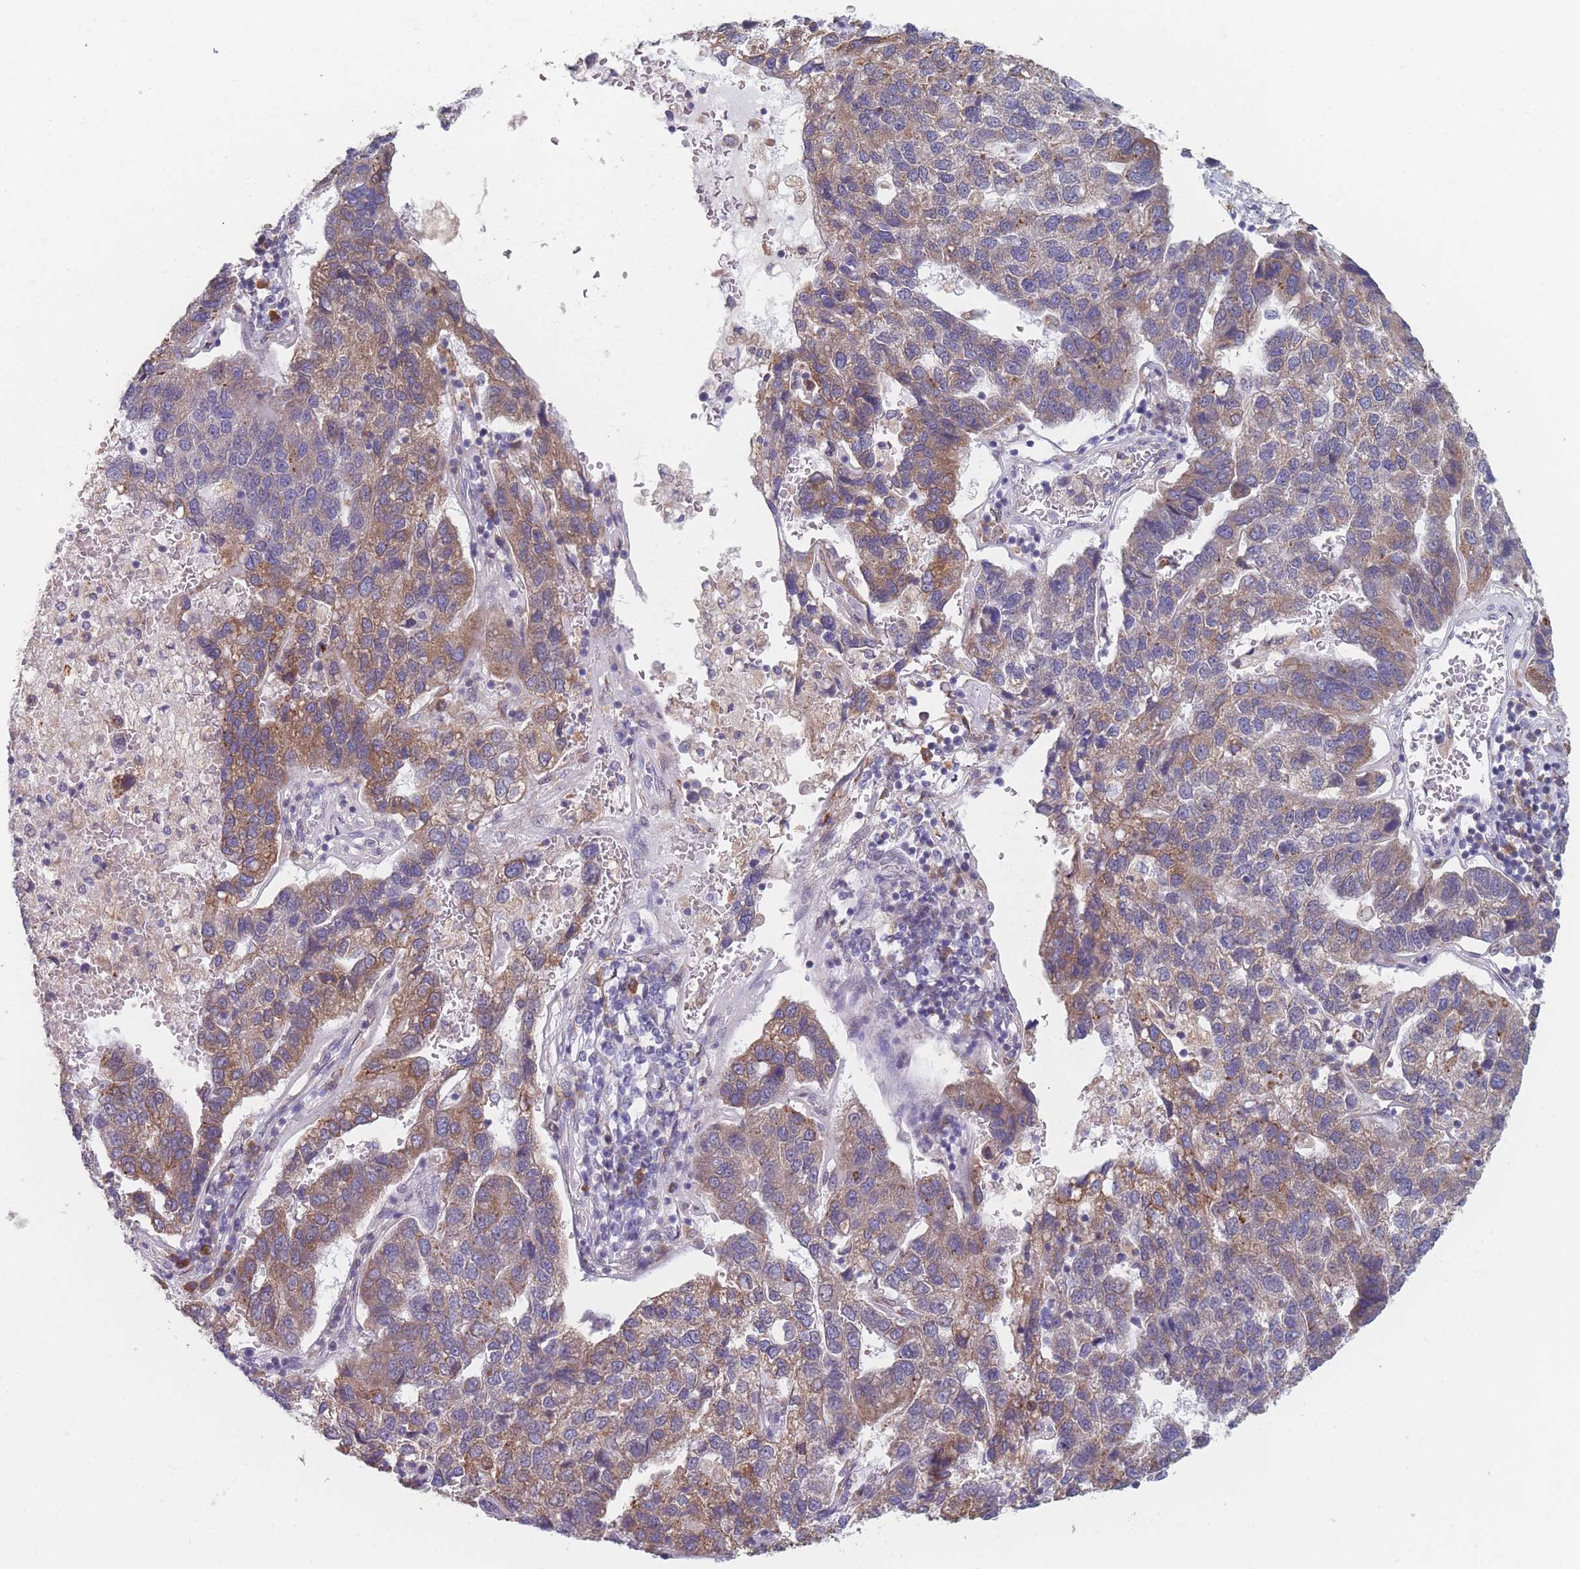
{"staining": {"intensity": "moderate", "quantity": ">75%", "location": "cytoplasmic/membranous"}, "tissue": "pancreatic cancer", "cell_type": "Tumor cells", "image_type": "cancer", "snomed": [{"axis": "morphology", "description": "Adenocarcinoma, NOS"}, {"axis": "topography", "description": "Pancreas"}], "caption": "Protein expression analysis of human pancreatic adenocarcinoma reveals moderate cytoplasmic/membranous positivity in approximately >75% of tumor cells.", "gene": "TMED10", "patient": {"sex": "female", "age": 61}}